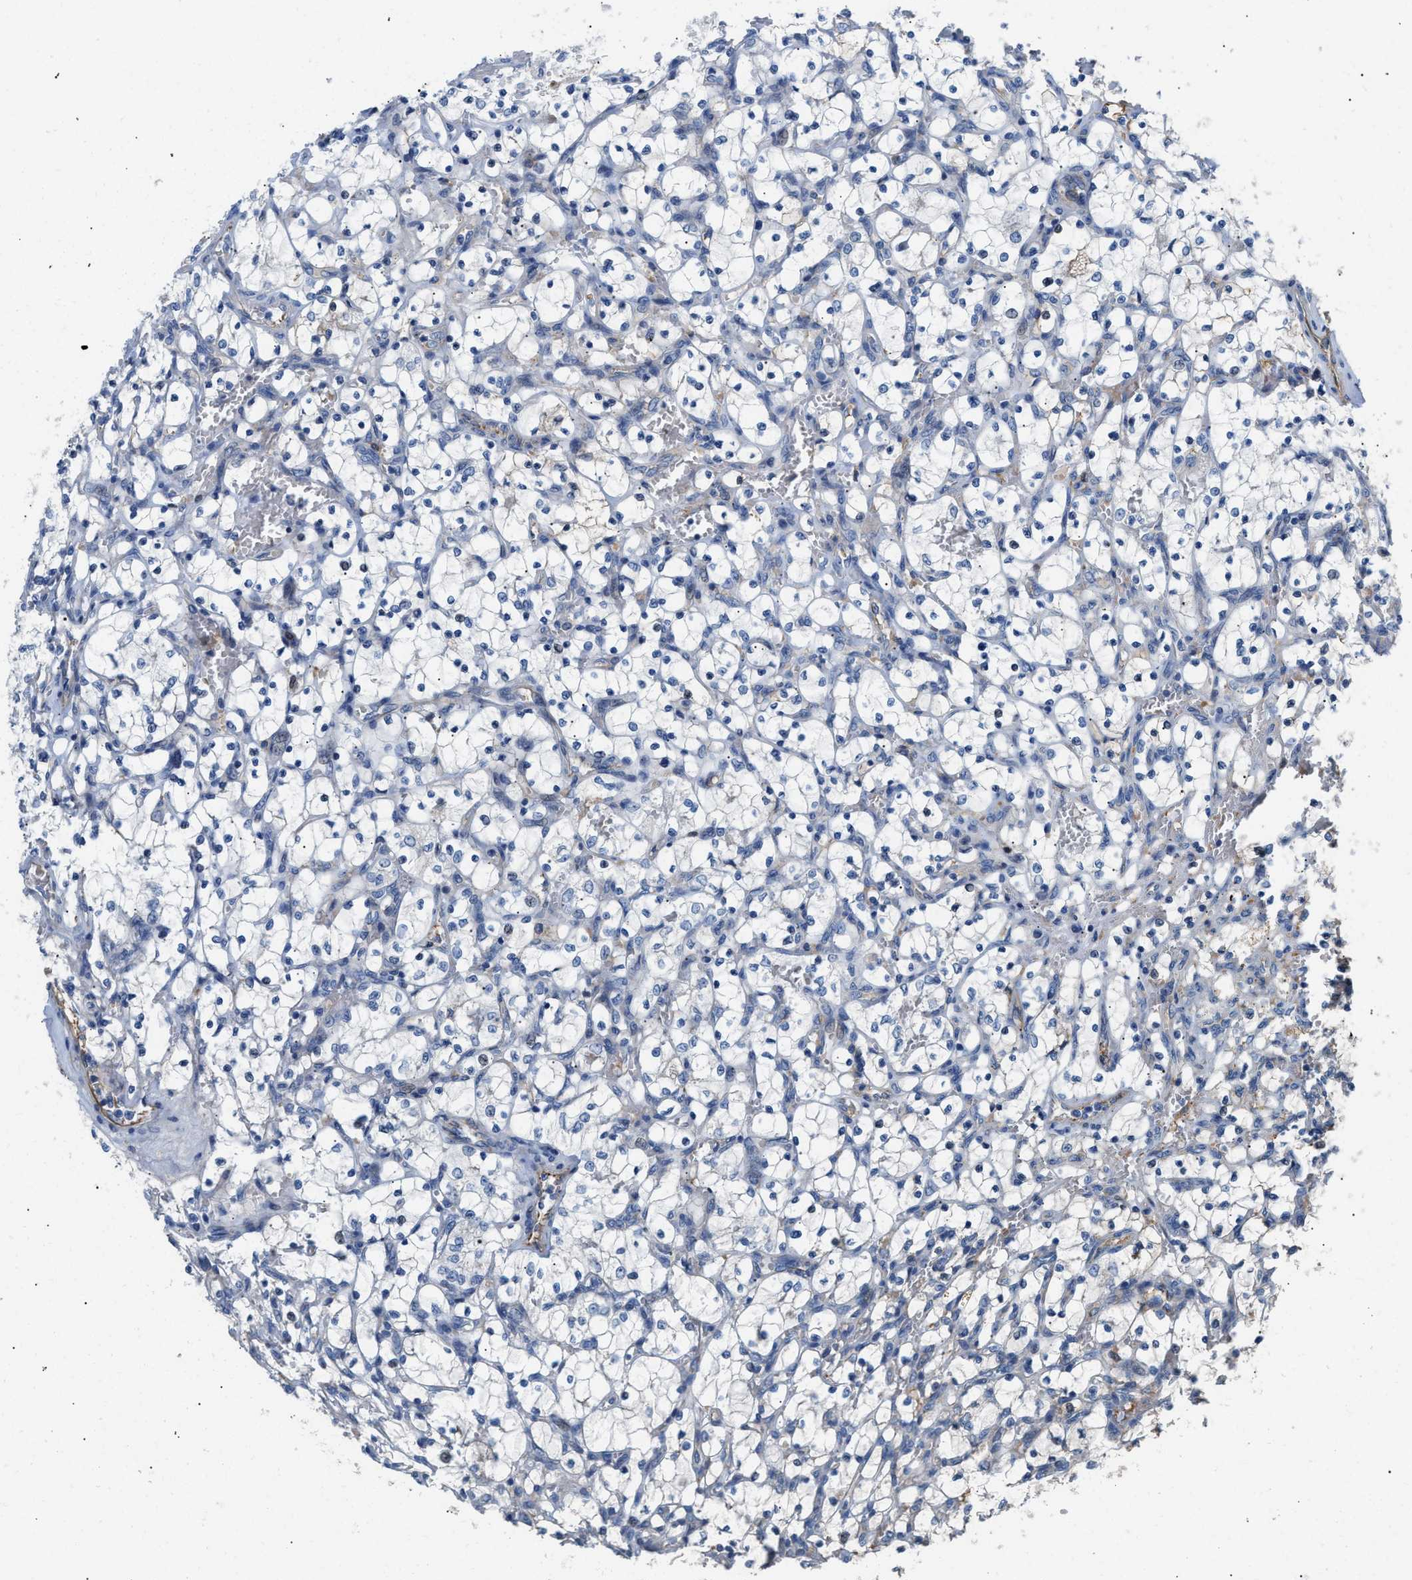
{"staining": {"intensity": "negative", "quantity": "none", "location": "none"}, "tissue": "renal cancer", "cell_type": "Tumor cells", "image_type": "cancer", "snomed": [{"axis": "morphology", "description": "Adenocarcinoma, NOS"}, {"axis": "topography", "description": "Kidney"}], "caption": "DAB immunohistochemical staining of adenocarcinoma (renal) exhibits no significant staining in tumor cells.", "gene": "TFPI", "patient": {"sex": "female", "age": 69}}